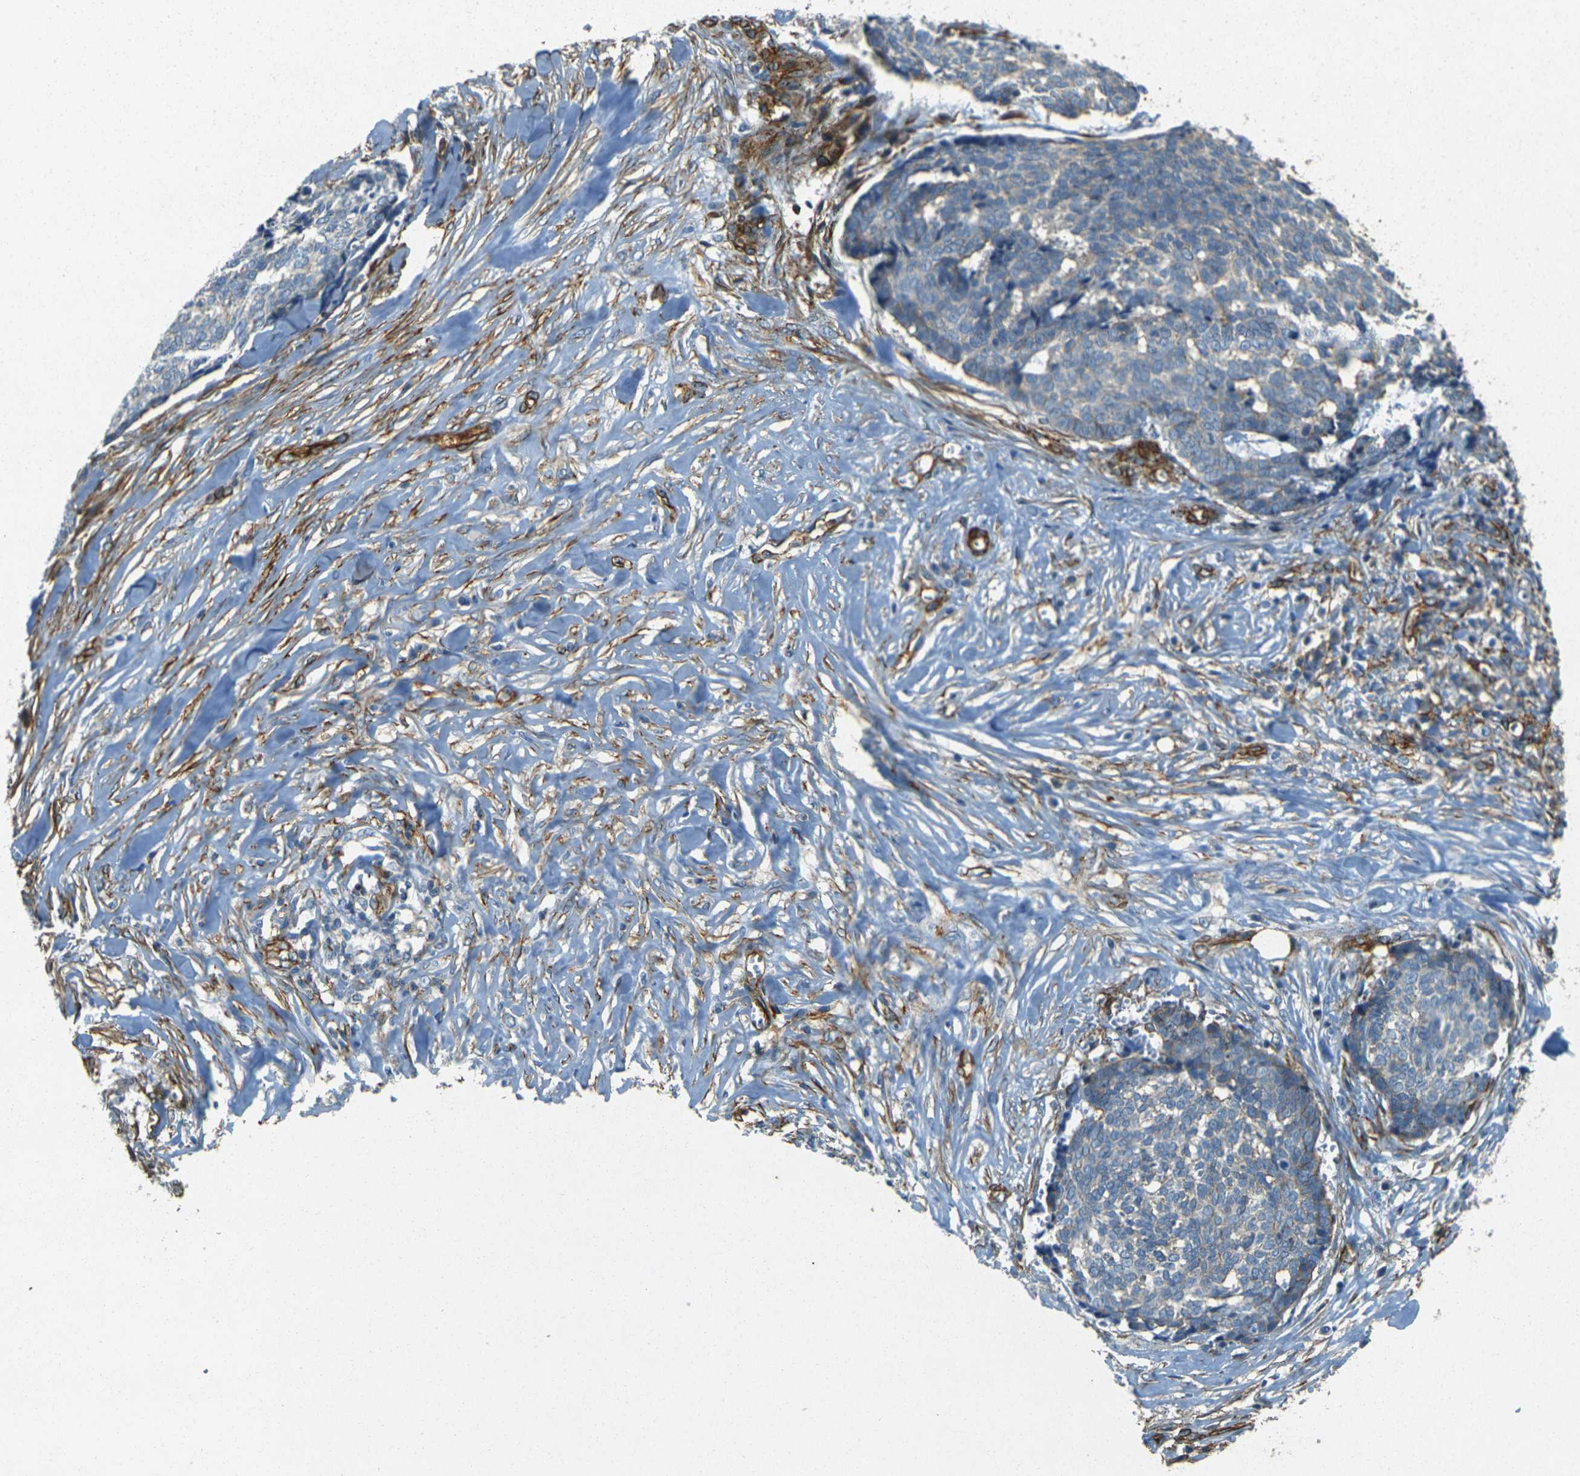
{"staining": {"intensity": "negative", "quantity": "none", "location": "none"}, "tissue": "skin cancer", "cell_type": "Tumor cells", "image_type": "cancer", "snomed": [{"axis": "morphology", "description": "Basal cell carcinoma"}, {"axis": "topography", "description": "Skin"}], "caption": "High magnification brightfield microscopy of skin cancer stained with DAB (3,3'-diaminobenzidine) (brown) and counterstained with hematoxylin (blue): tumor cells show no significant expression. (DAB immunohistochemistry with hematoxylin counter stain).", "gene": "EPHA7", "patient": {"sex": "male", "age": 84}}